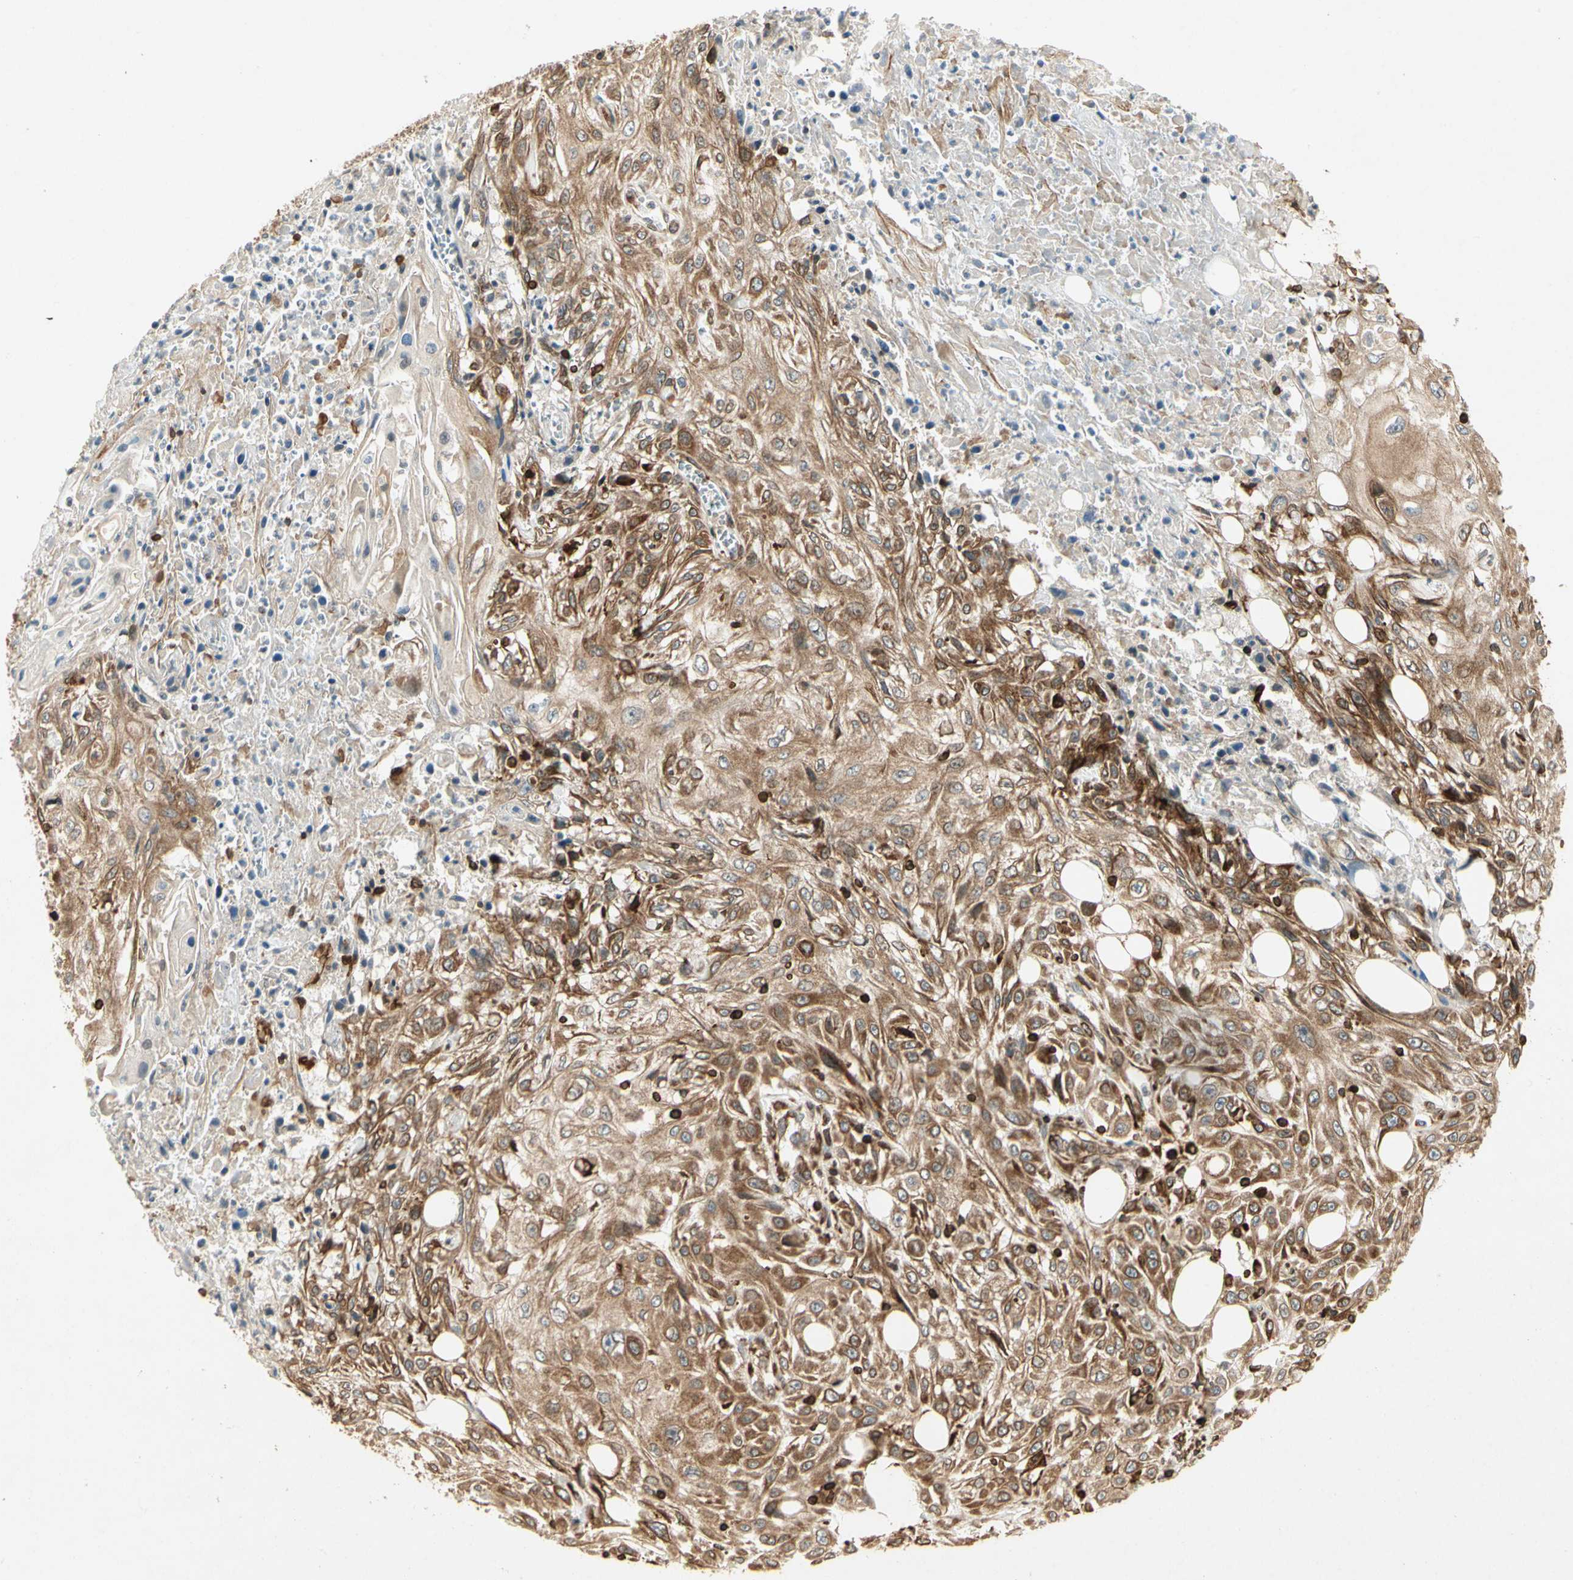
{"staining": {"intensity": "moderate", "quantity": ">75%", "location": "cytoplasmic/membranous"}, "tissue": "skin cancer", "cell_type": "Tumor cells", "image_type": "cancer", "snomed": [{"axis": "morphology", "description": "Squamous cell carcinoma, NOS"}, {"axis": "morphology", "description": "Squamous cell carcinoma, metastatic, NOS"}, {"axis": "topography", "description": "Skin"}, {"axis": "topography", "description": "Lymph node"}], "caption": "Immunohistochemistry (IHC) (DAB (3,3'-diaminobenzidine)) staining of human skin cancer demonstrates moderate cytoplasmic/membranous protein expression in approximately >75% of tumor cells. The protein is stained brown, and the nuclei are stained in blue (DAB IHC with brightfield microscopy, high magnification).", "gene": "TAPBP", "patient": {"sex": "male", "age": 75}}